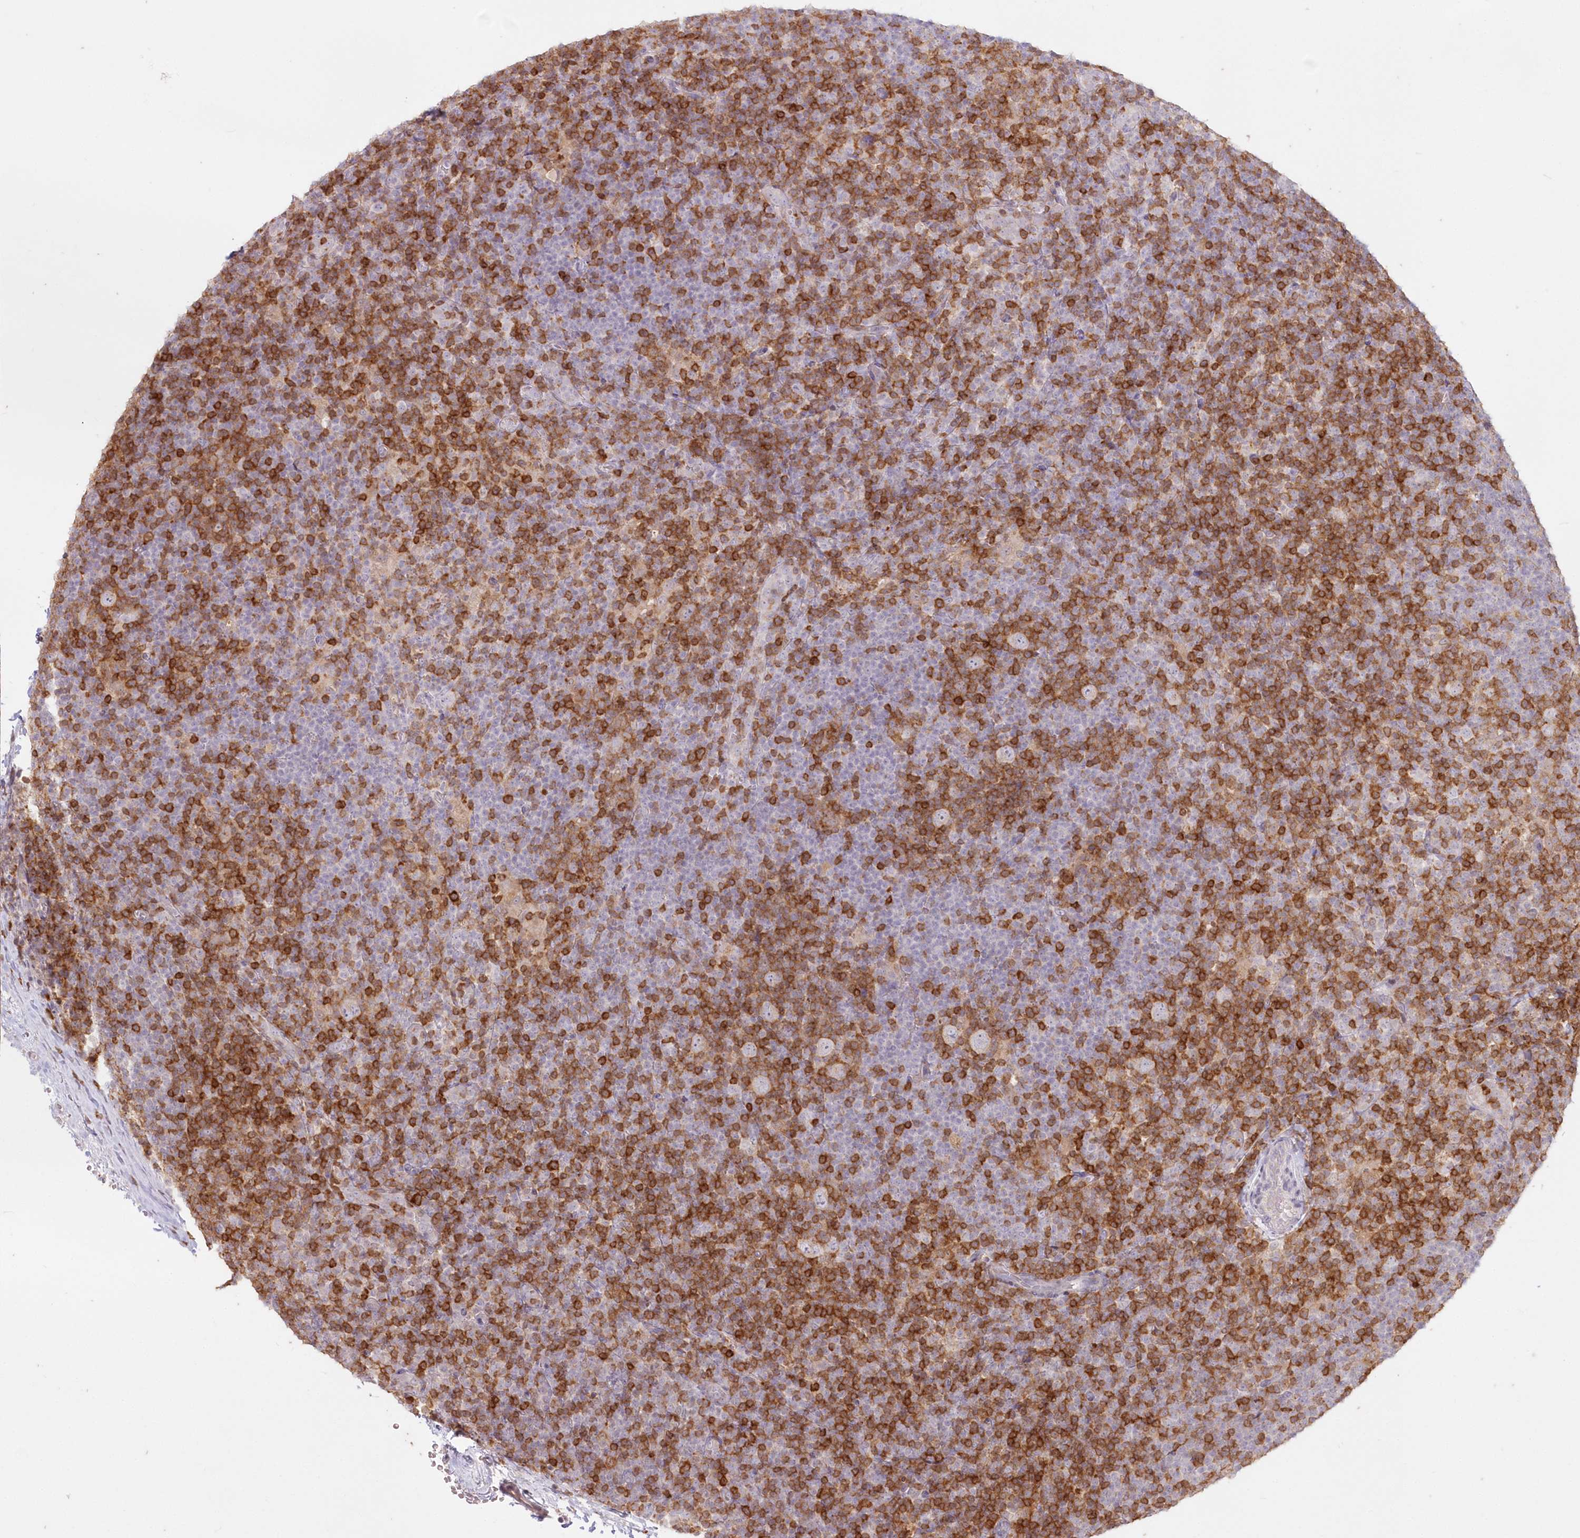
{"staining": {"intensity": "negative", "quantity": "none", "location": "none"}, "tissue": "lymphoma", "cell_type": "Tumor cells", "image_type": "cancer", "snomed": [{"axis": "morphology", "description": "Hodgkin's disease, NOS"}, {"axis": "topography", "description": "Lymph node"}], "caption": "A histopathology image of lymphoma stained for a protein demonstrates no brown staining in tumor cells. Nuclei are stained in blue.", "gene": "MTMR3", "patient": {"sex": "female", "age": 57}}